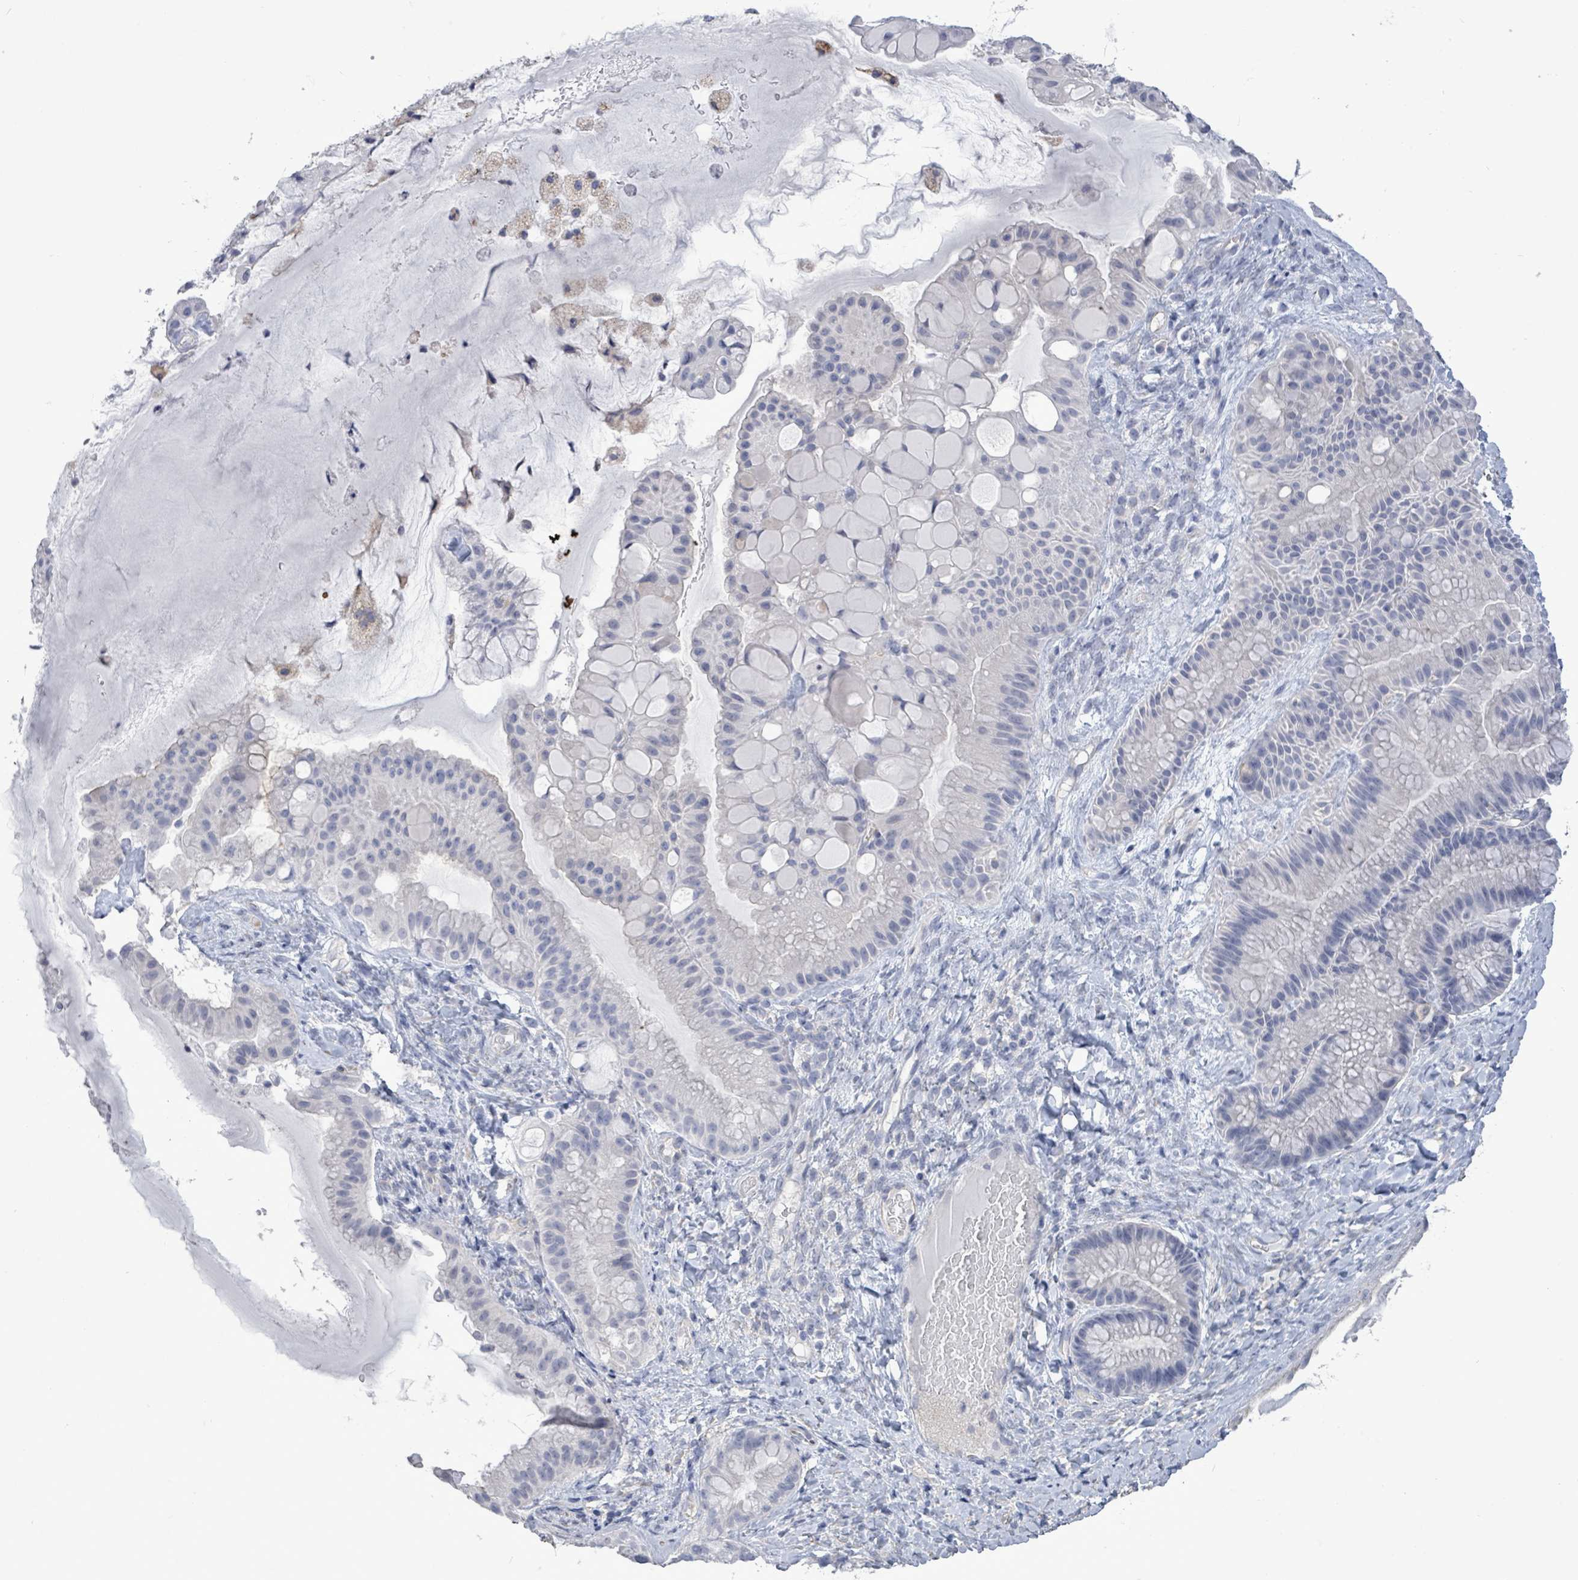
{"staining": {"intensity": "negative", "quantity": "none", "location": "none"}, "tissue": "ovarian cancer", "cell_type": "Tumor cells", "image_type": "cancer", "snomed": [{"axis": "morphology", "description": "Cystadenocarcinoma, mucinous, NOS"}, {"axis": "topography", "description": "Ovary"}], "caption": "Tumor cells are negative for protein expression in human ovarian mucinous cystadenocarcinoma.", "gene": "CT45A5", "patient": {"sex": "female", "age": 61}}